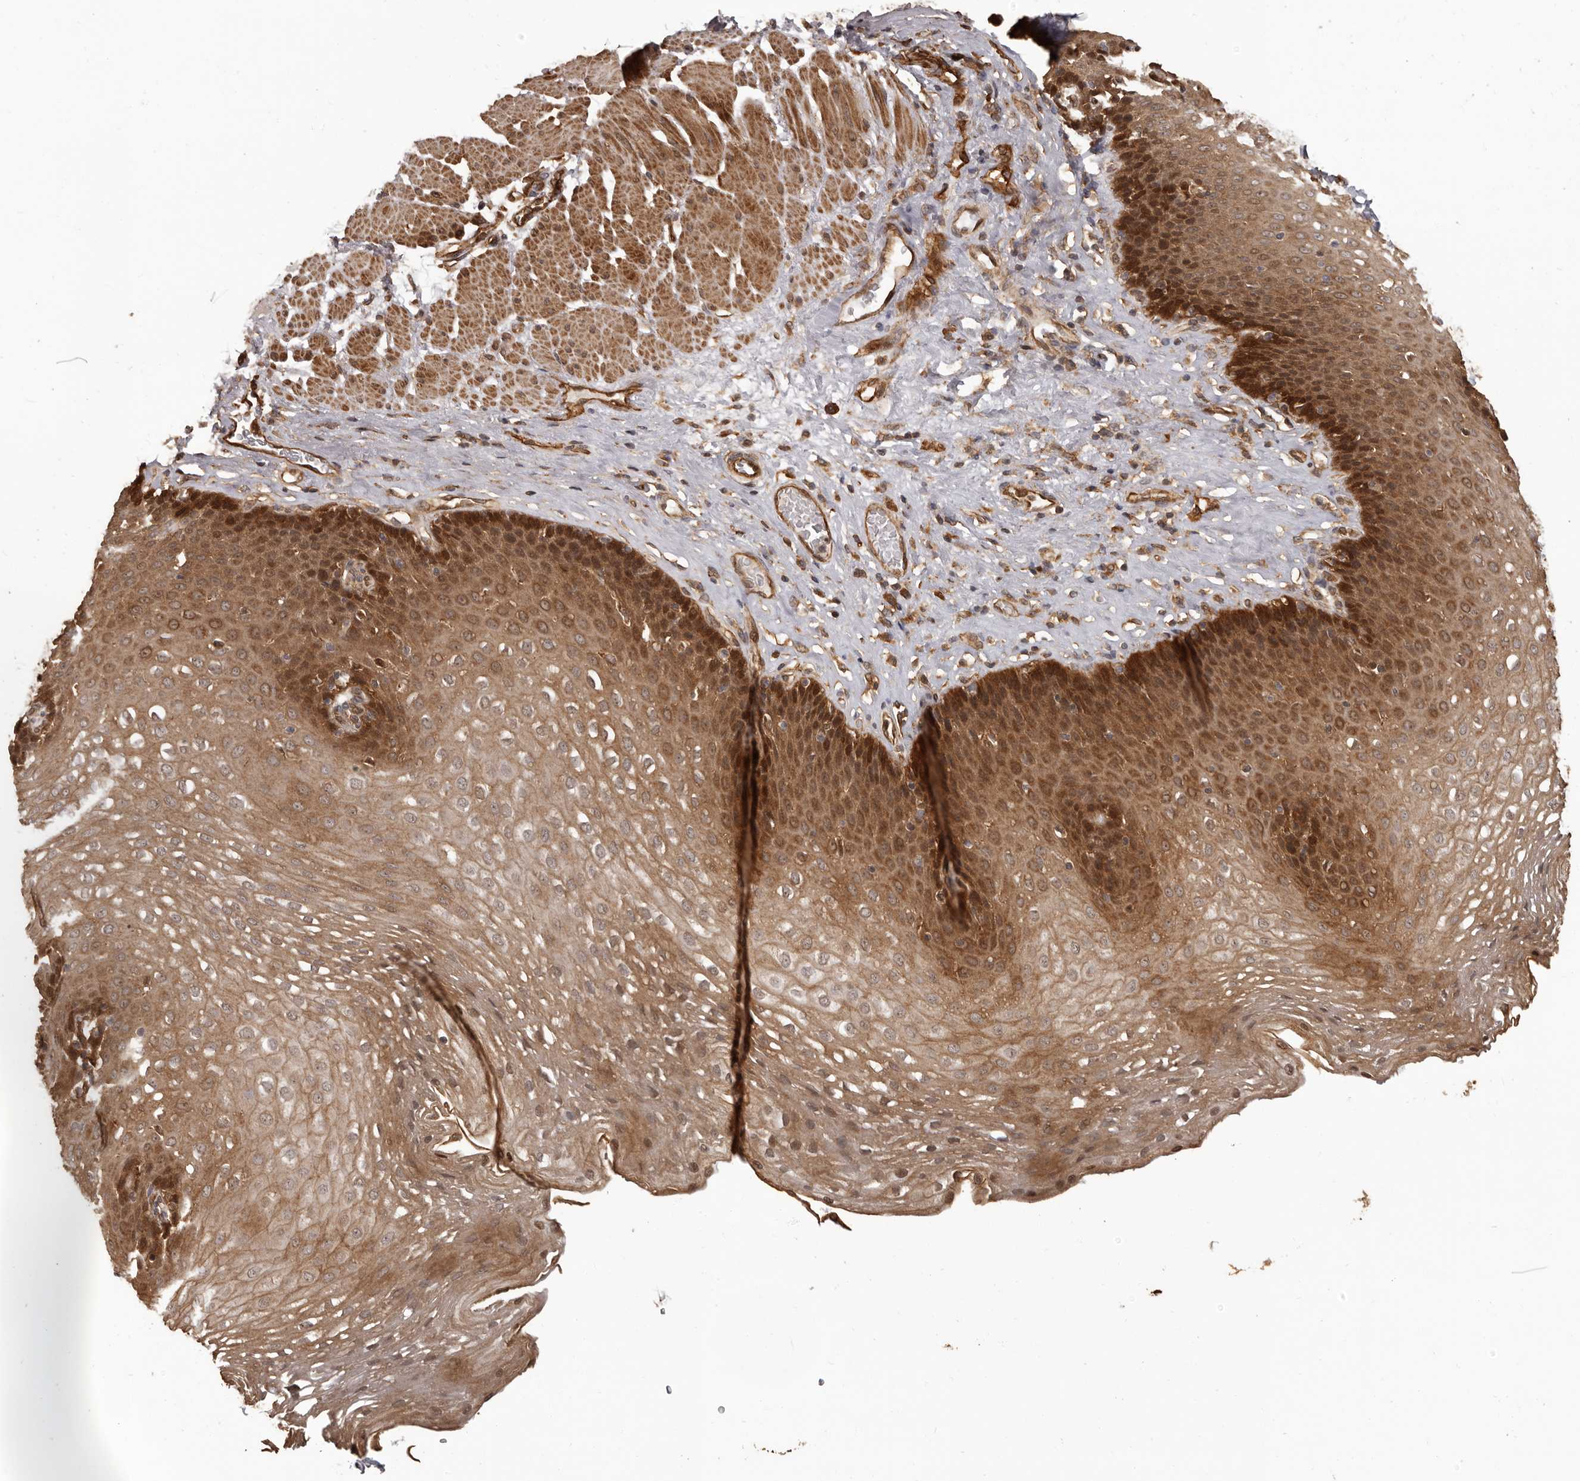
{"staining": {"intensity": "strong", "quantity": "25%-75%", "location": "cytoplasmic/membranous,nuclear"}, "tissue": "esophagus", "cell_type": "Squamous epithelial cells", "image_type": "normal", "snomed": [{"axis": "morphology", "description": "Normal tissue, NOS"}, {"axis": "topography", "description": "Esophagus"}], "caption": "IHC histopathology image of unremarkable esophagus: esophagus stained using IHC demonstrates high levels of strong protein expression localized specifically in the cytoplasmic/membranous,nuclear of squamous epithelial cells, appearing as a cytoplasmic/membranous,nuclear brown color.", "gene": "SLITRK6", "patient": {"sex": "female", "age": 66}}